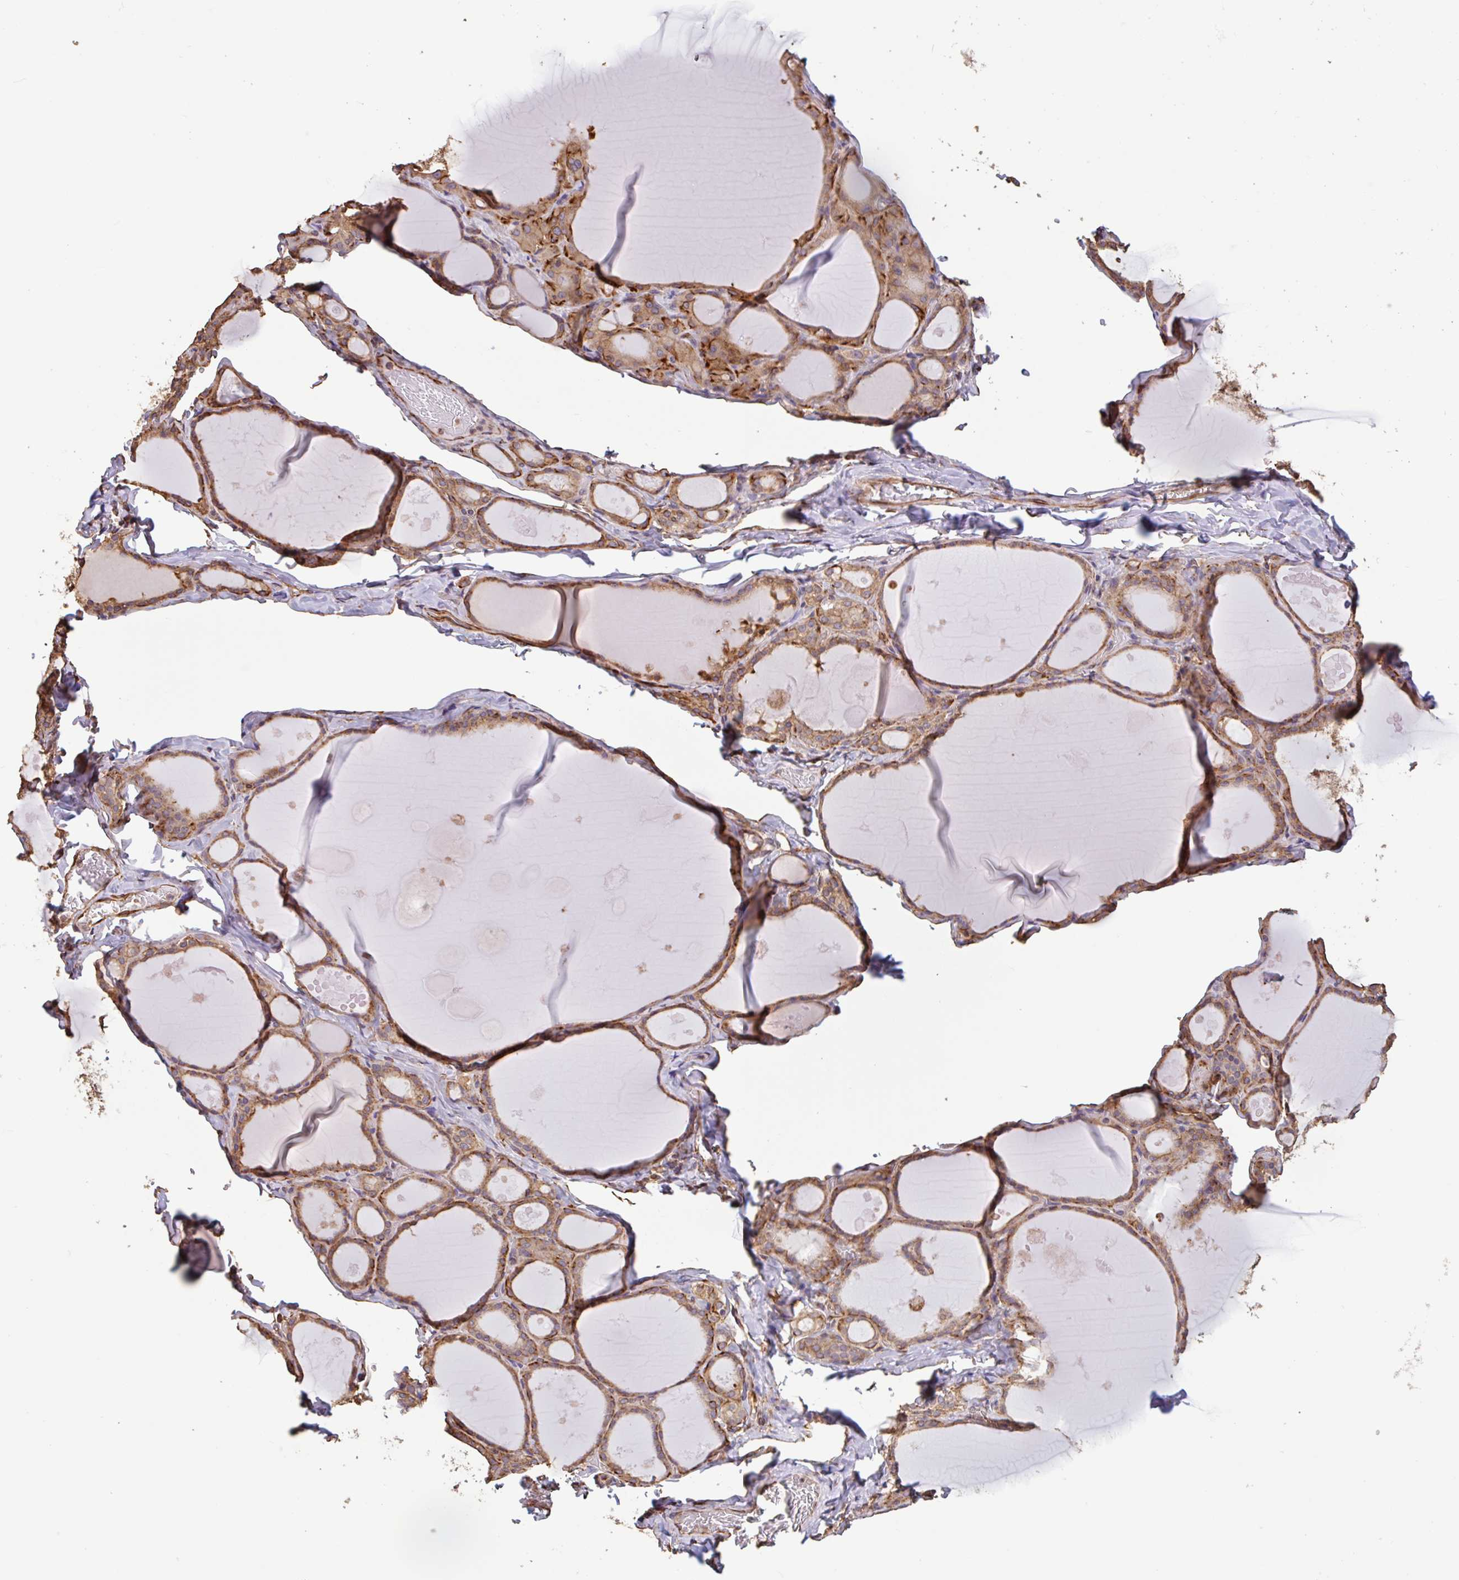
{"staining": {"intensity": "moderate", "quantity": ">75%", "location": "cytoplasmic/membranous"}, "tissue": "thyroid gland", "cell_type": "Glandular cells", "image_type": "normal", "snomed": [{"axis": "morphology", "description": "Normal tissue, NOS"}, {"axis": "topography", "description": "Thyroid gland"}], "caption": "A medium amount of moderate cytoplasmic/membranous expression is present in about >75% of glandular cells in benign thyroid gland.", "gene": "ZNF790", "patient": {"sex": "male", "age": 56}}